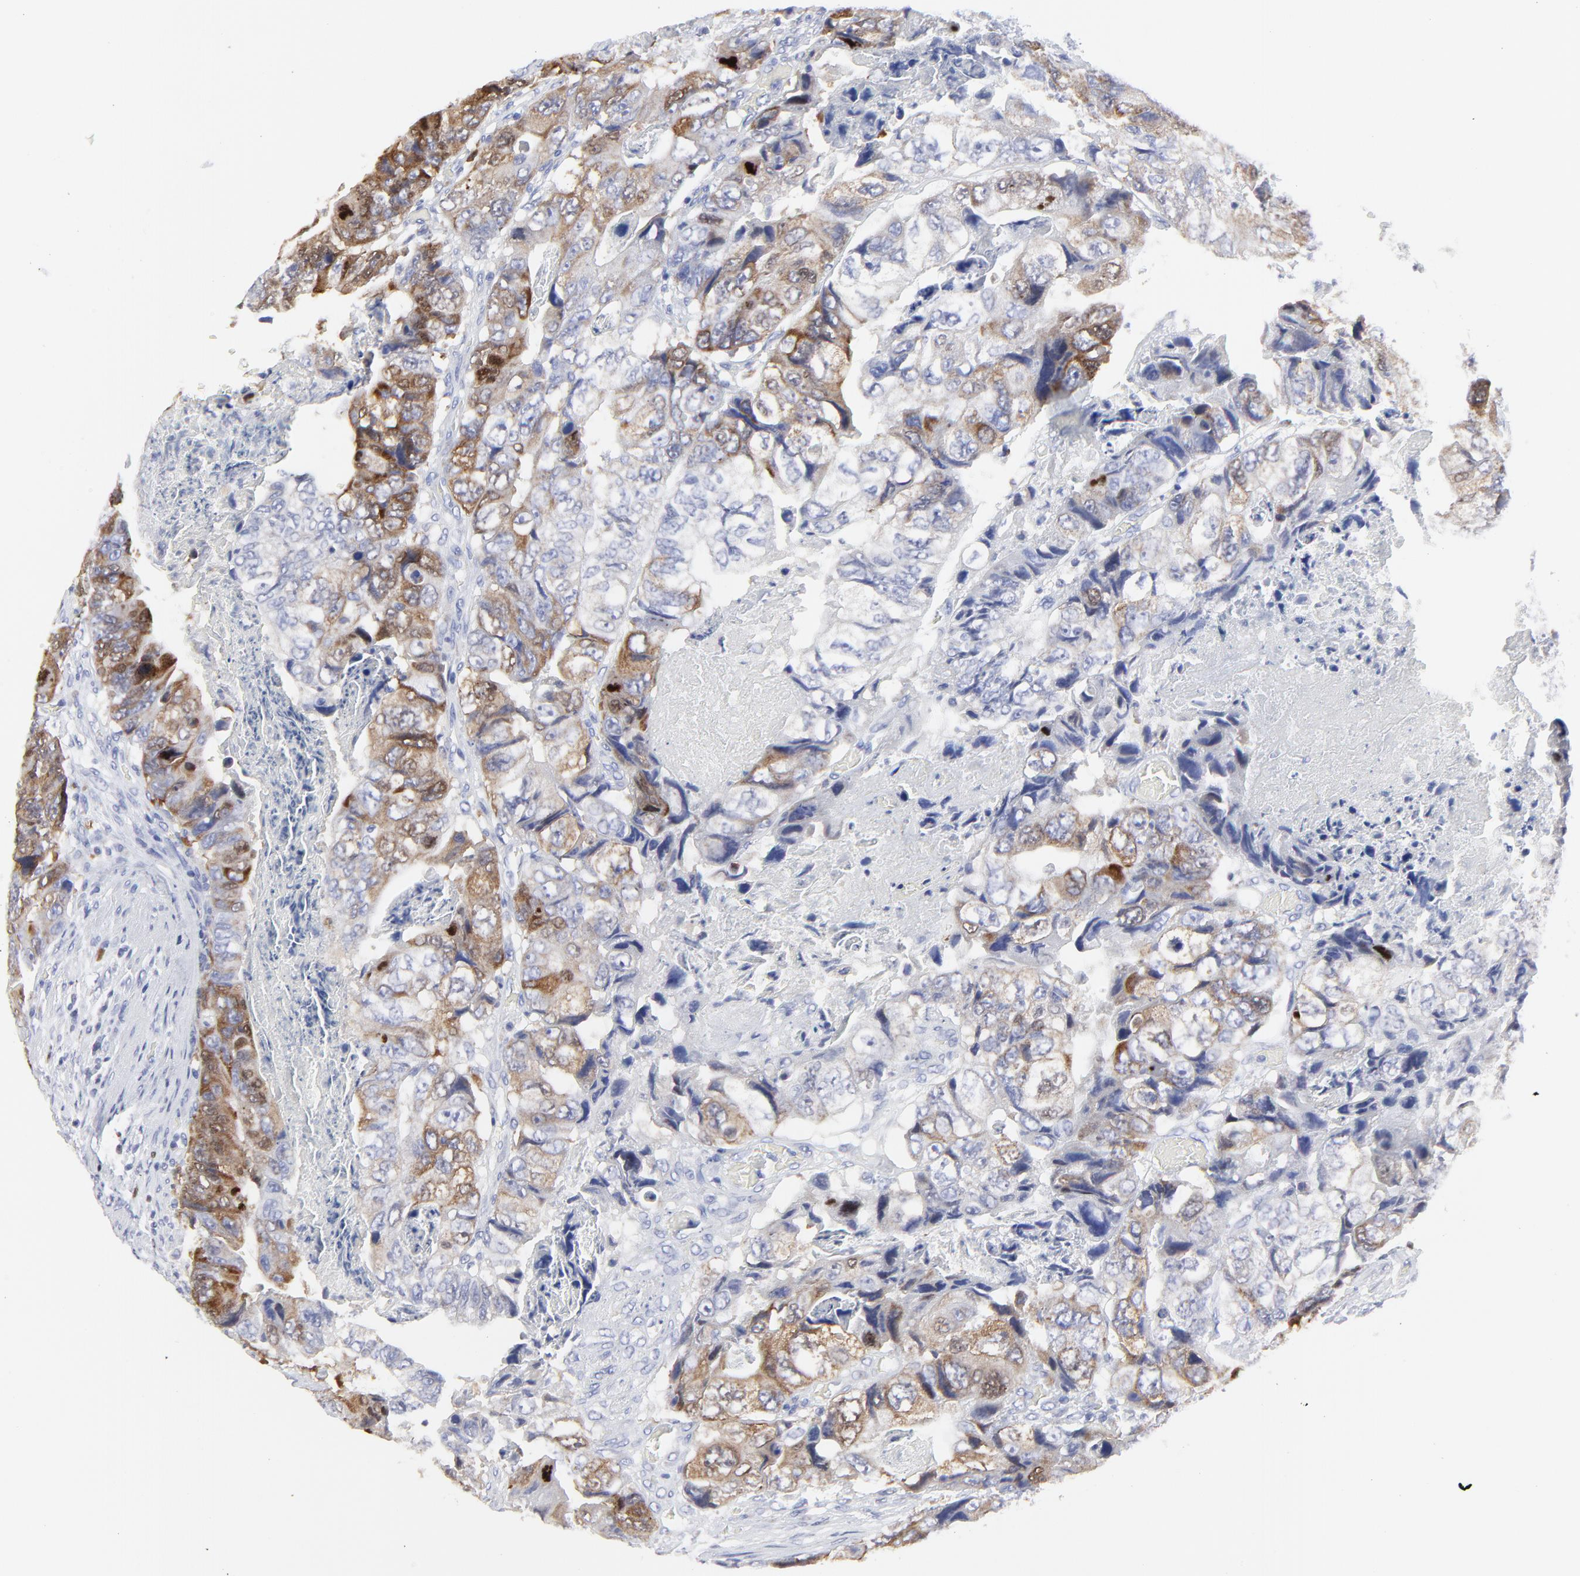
{"staining": {"intensity": "moderate", "quantity": ">75%", "location": "cytoplasmic/membranous"}, "tissue": "colorectal cancer", "cell_type": "Tumor cells", "image_type": "cancer", "snomed": [{"axis": "morphology", "description": "Adenocarcinoma, NOS"}, {"axis": "topography", "description": "Rectum"}], "caption": "This micrograph demonstrates IHC staining of human colorectal cancer, with medium moderate cytoplasmic/membranous positivity in about >75% of tumor cells.", "gene": "NCAPH", "patient": {"sex": "female", "age": 82}}